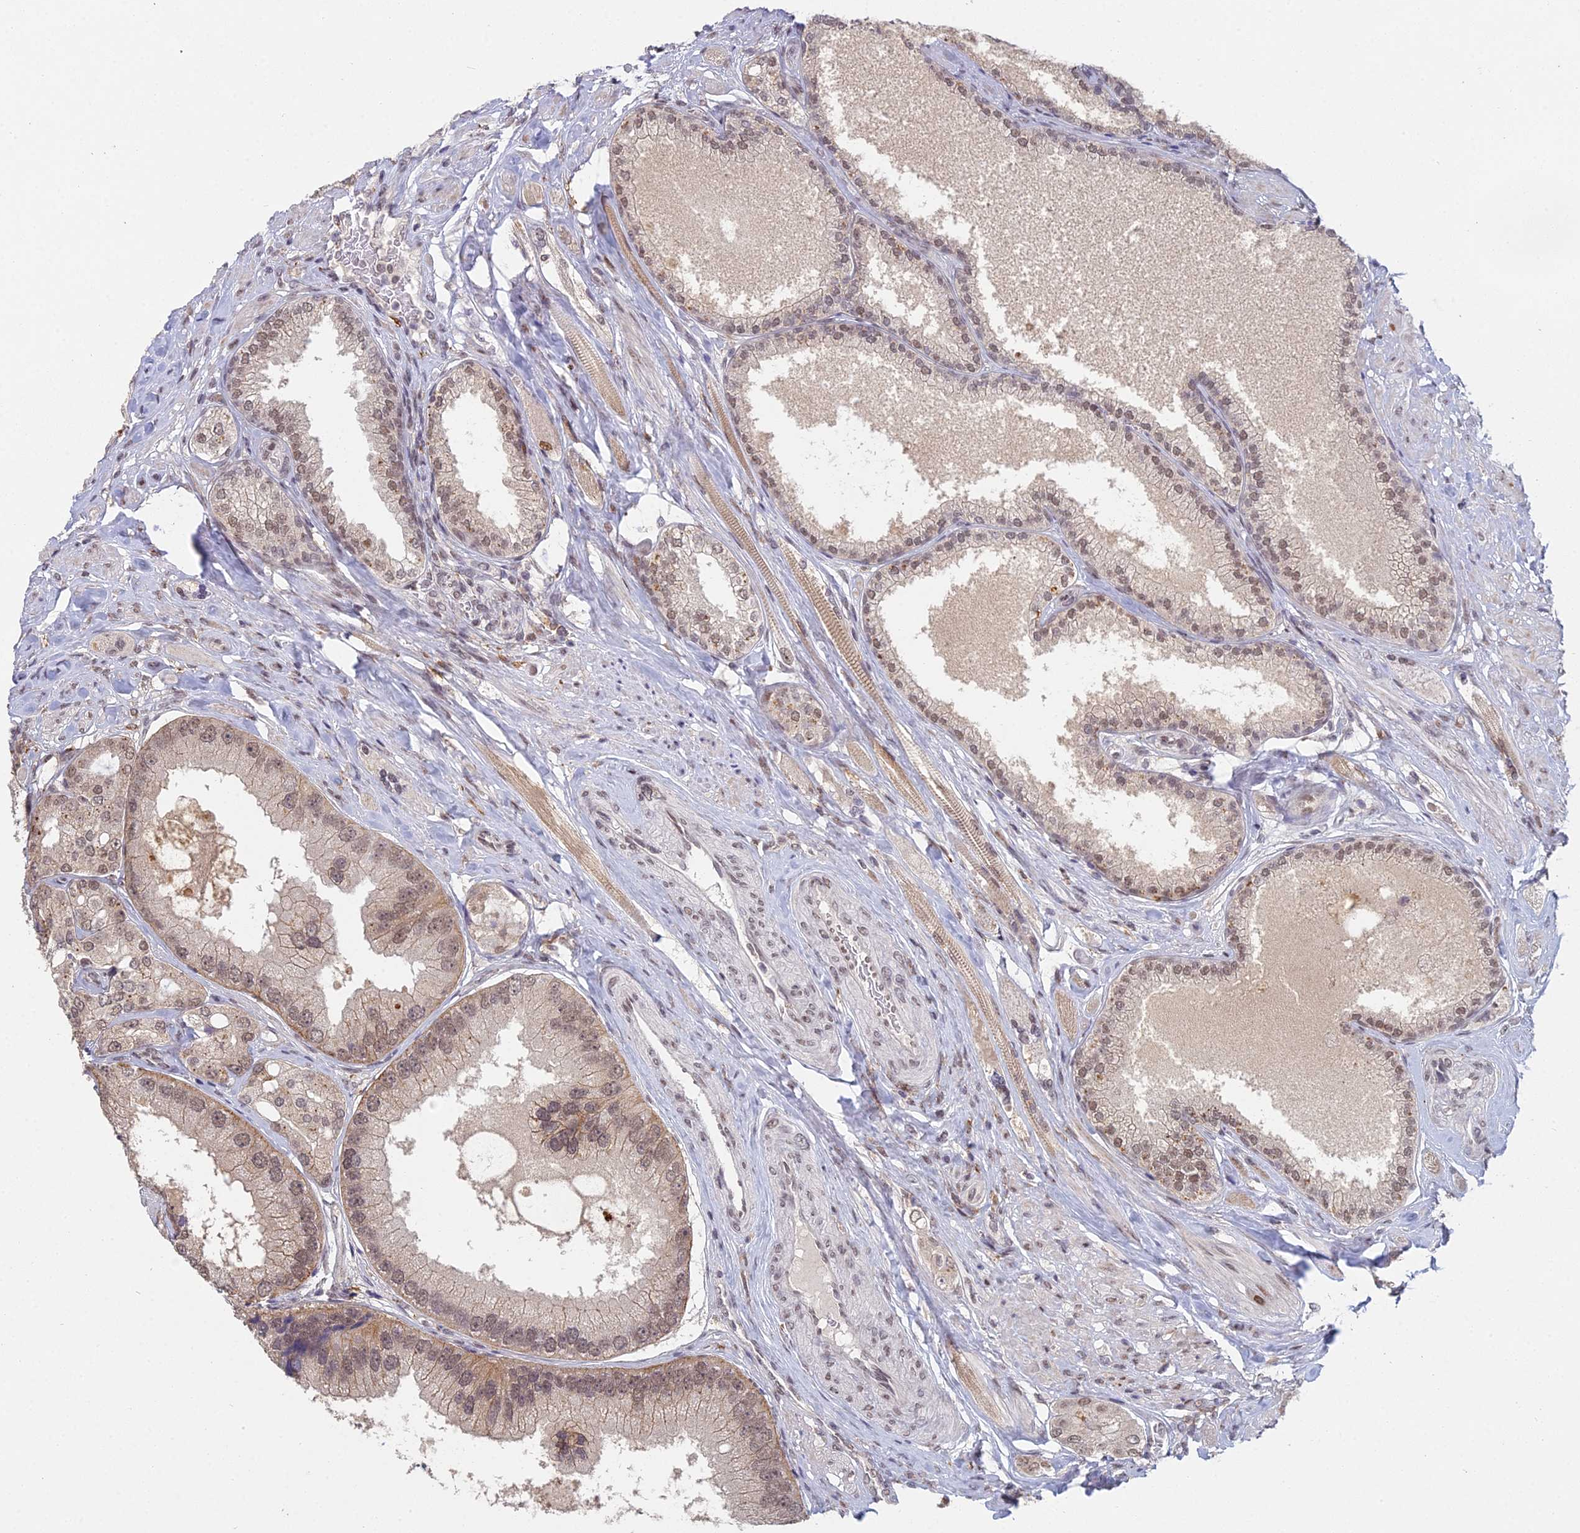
{"staining": {"intensity": "moderate", "quantity": ">75%", "location": "nuclear"}, "tissue": "prostate cancer", "cell_type": "Tumor cells", "image_type": "cancer", "snomed": [{"axis": "morphology", "description": "Adenocarcinoma, High grade"}, {"axis": "topography", "description": "Prostate"}], "caption": "Adenocarcinoma (high-grade) (prostate) stained with a protein marker reveals moderate staining in tumor cells.", "gene": "ABHD17A", "patient": {"sex": "male", "age": 71}}